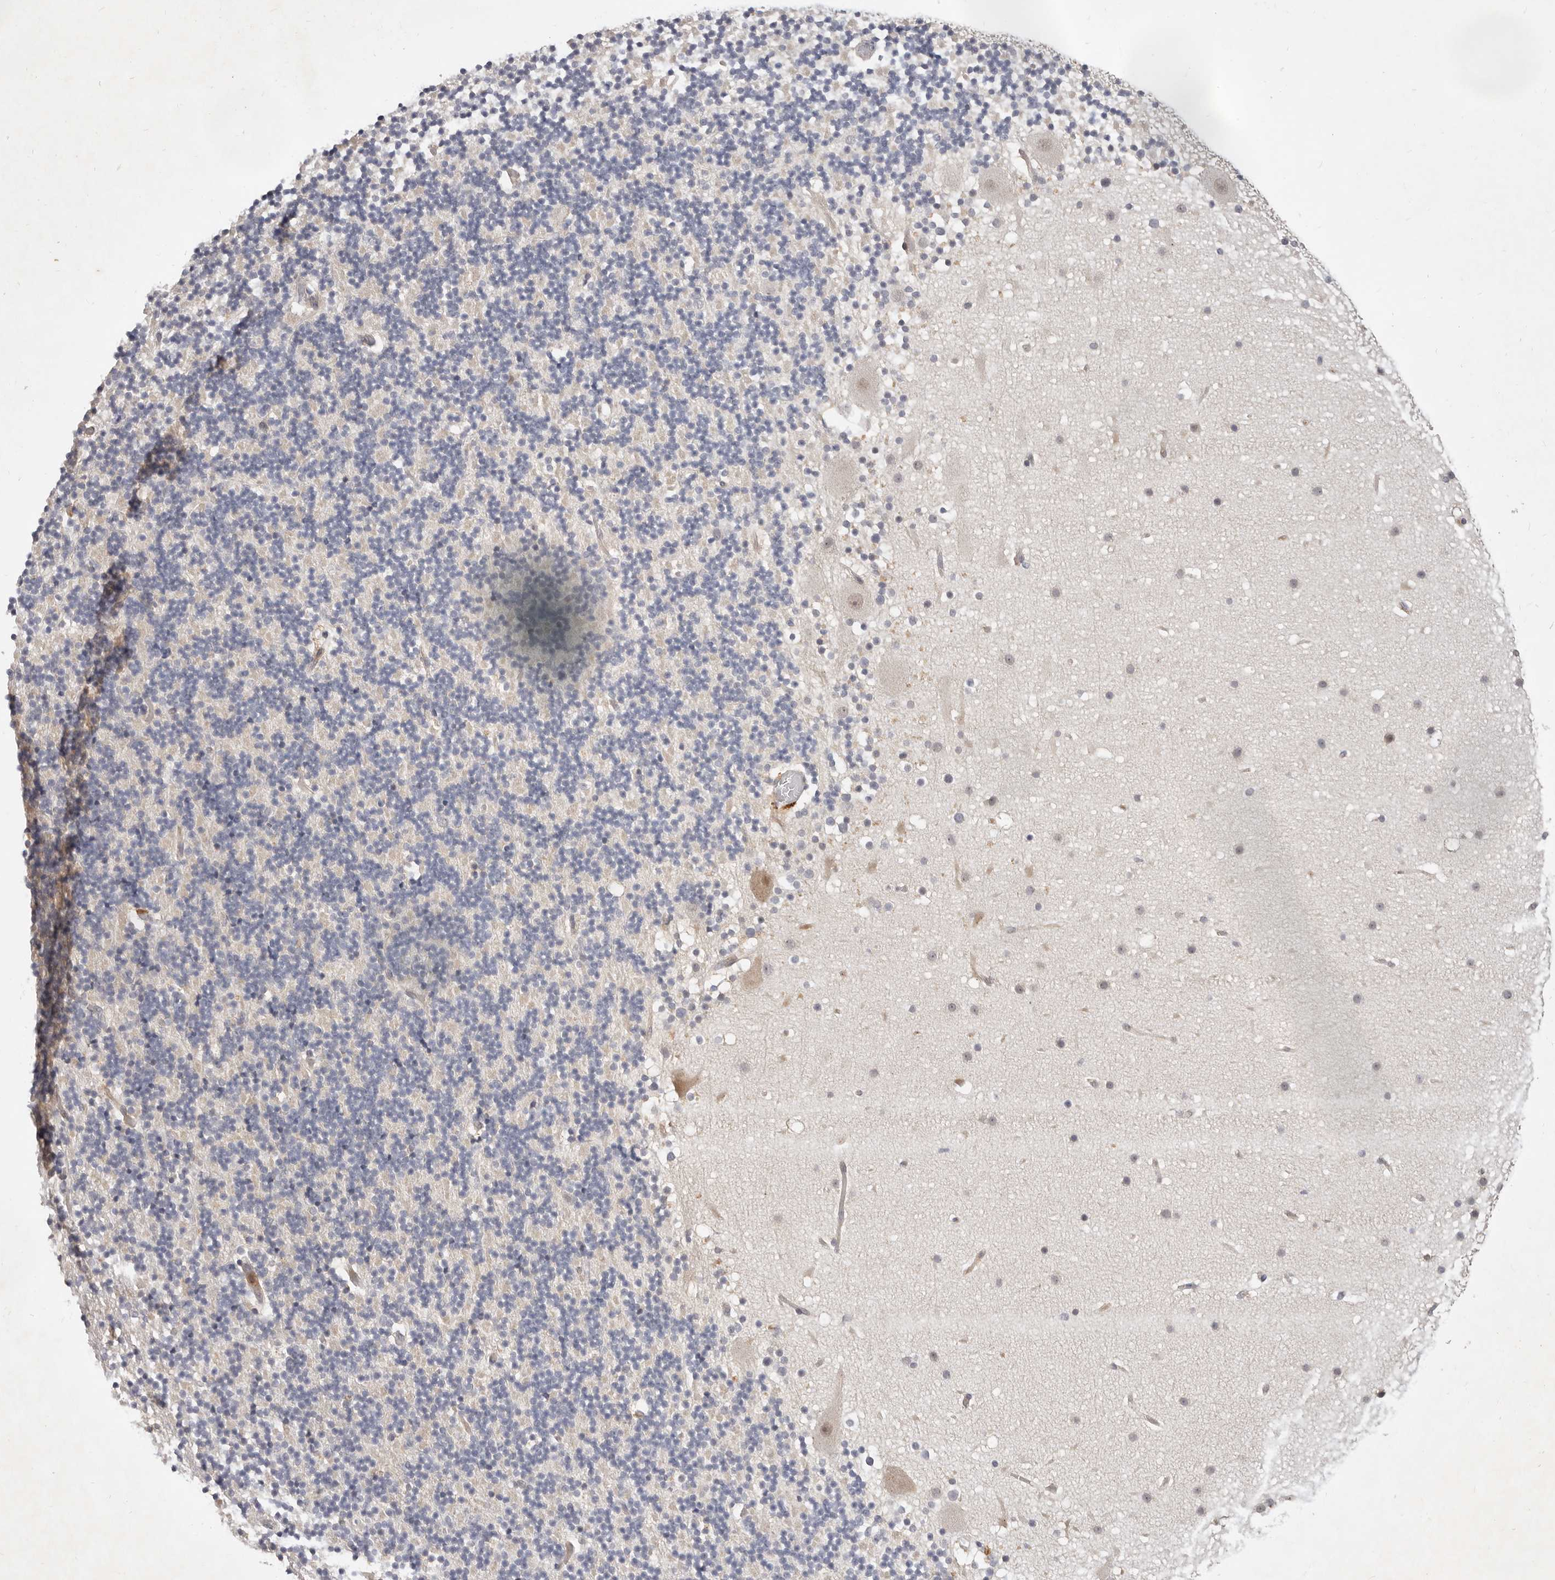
{"staining": {"intensity": "negative", "quantity": "none", "location": "none"}, "tissue": "cerebellum", "cell_type": "Cells in granular layer", "image_type": "normal", "snomed": [{"axis": "morphology", "description": "Normal tissue, NOS"}, {"axis": "topography", "description": "Cerebellum"}], "caption": "This is an IHC photomicrograph of unremarkable human cerebellum. There is no expression in cells in granular layer.", "gene": "USP49", "patient": {"sex": "male", "age": 57}}